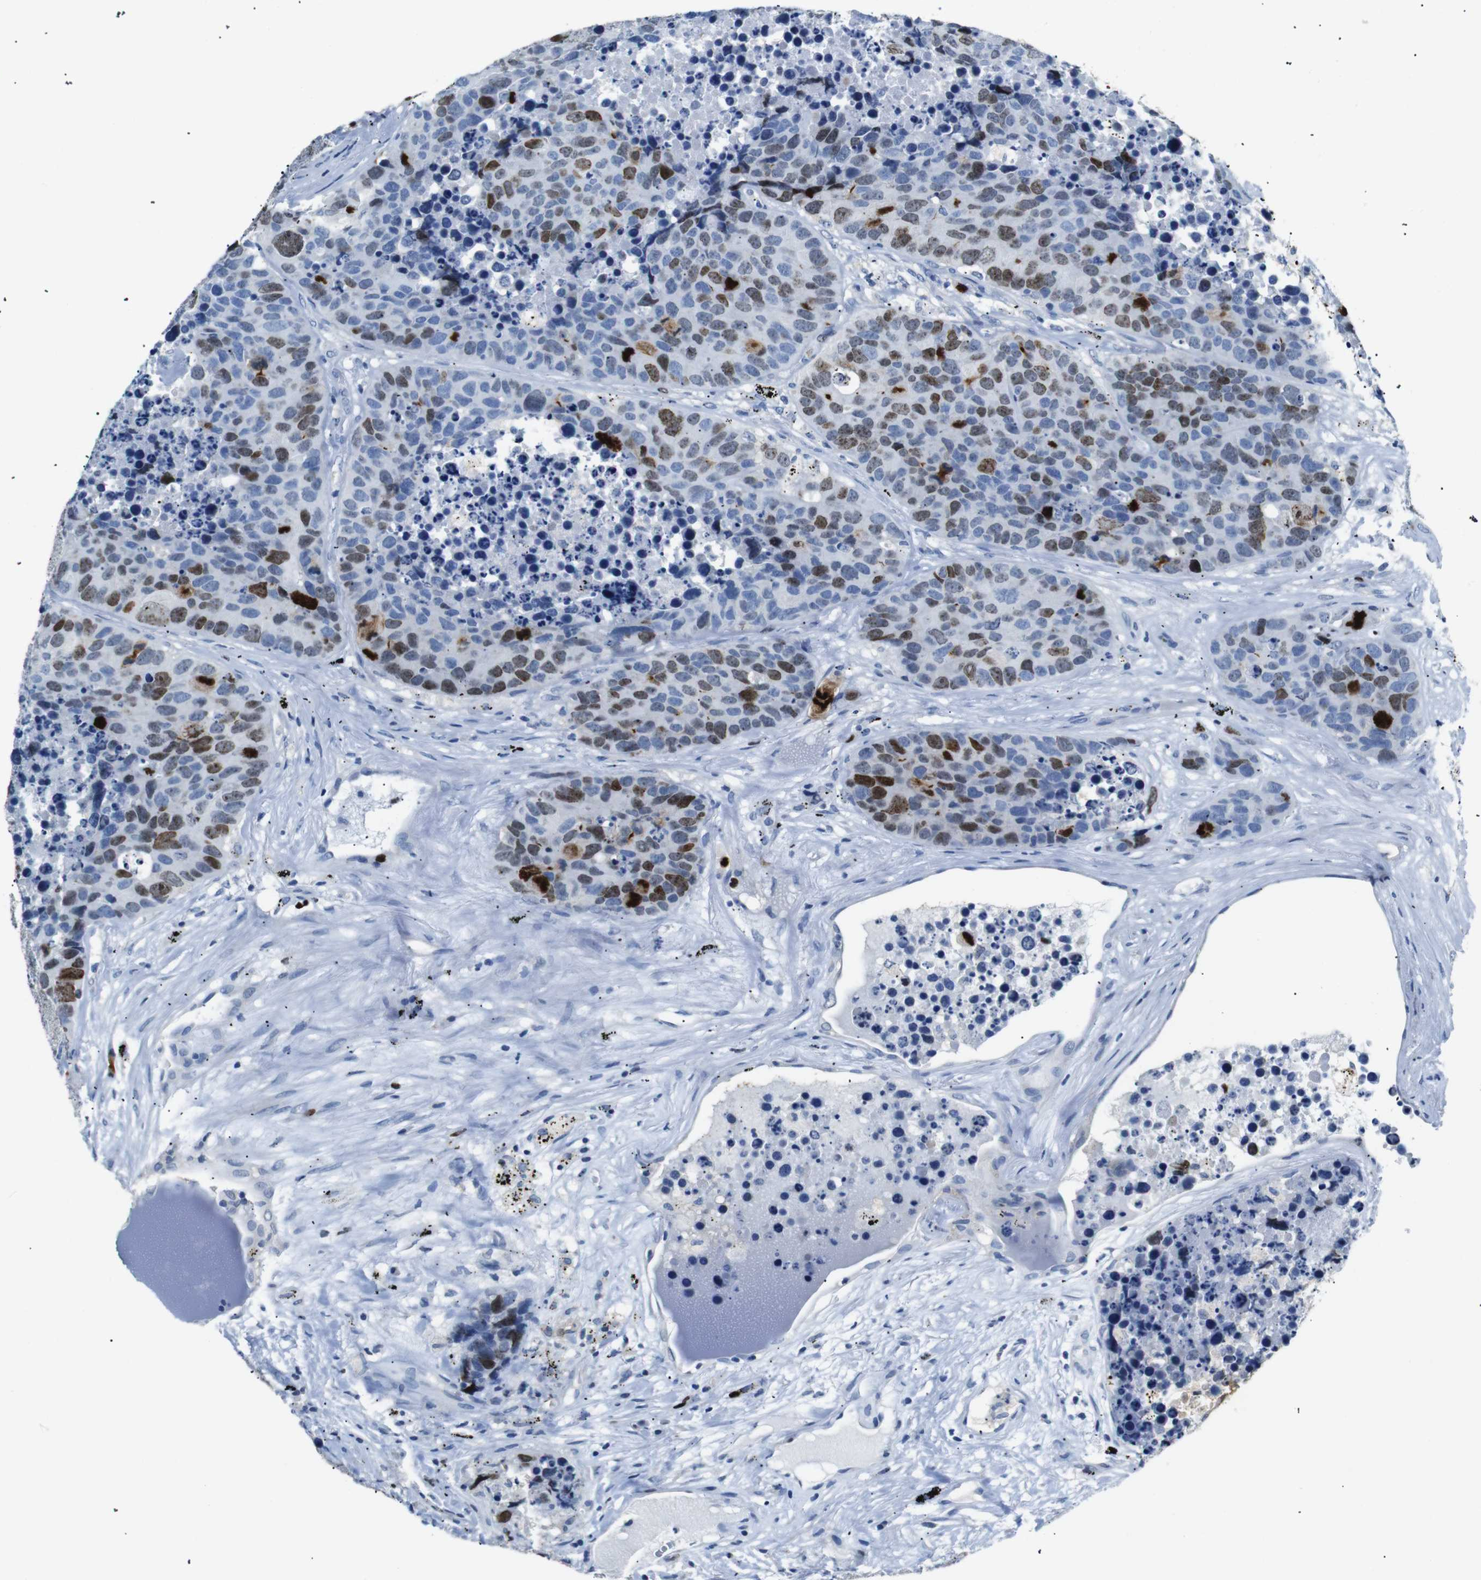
{"staining": {"intensity": "moderate", "quantity": "25%-75%", "location": "nuclear"}, "tissue": "carcinoid", "cell_type": "Tumor cells", "image_type": "cancer", "snomed": [{"axis": "morphology", "description": "Carcinoid, malignant, NOS"}, {"axis": "topography", "description": "Lung"}], "caption": "Immunohistochemistry (DAB (3,3'-diaminobenzidine)) staining of human carcinoid (malignant) exhibits moderate nuclear protein expression in about 25%-75% of tumor cells.", "gene": "INCENP", "patient": {"sex": "male", "age": 60}}